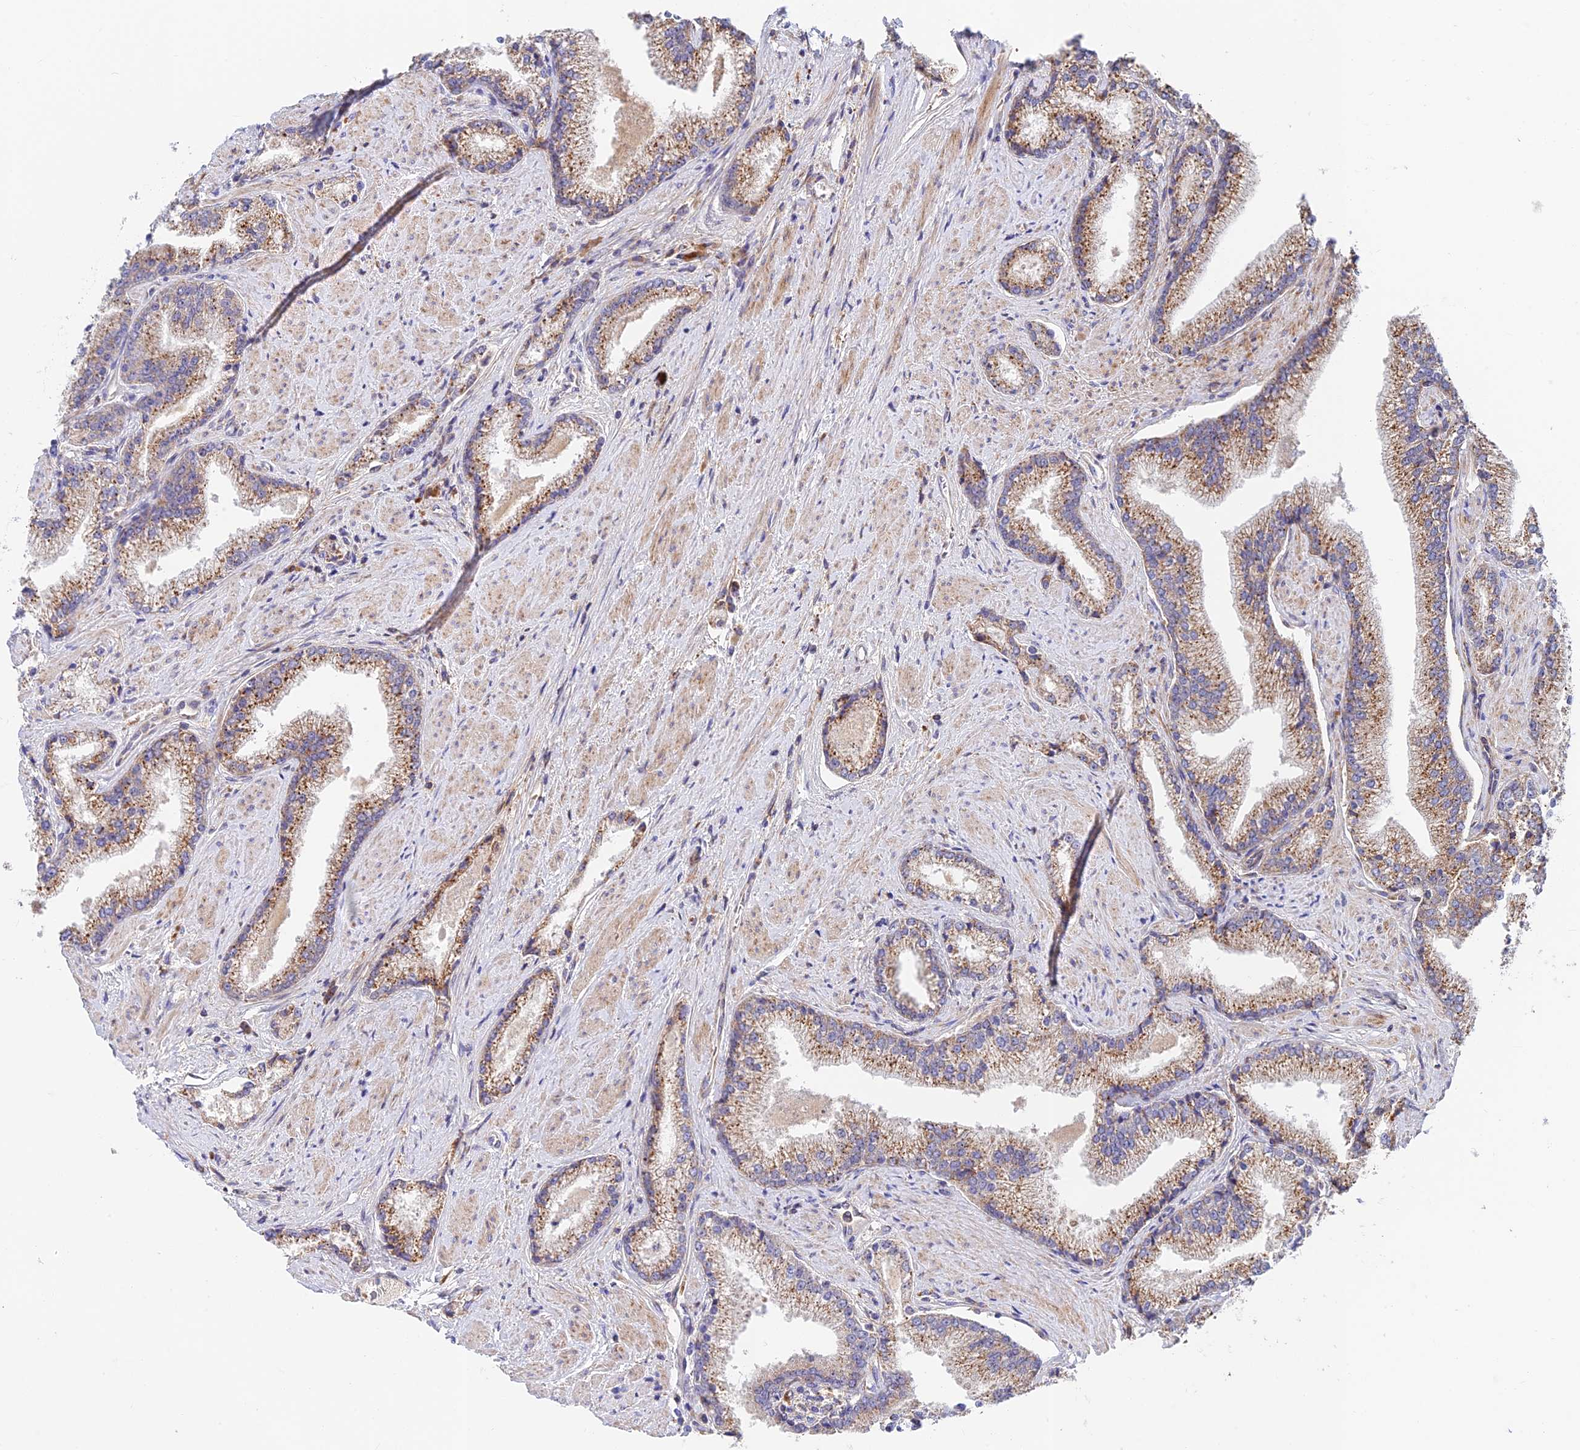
{"staining": {"intensity": "moderate", "quantity": "25%-75%", "location": "cytoplasmic/membranous"}, "tissue": "prostate cancer", "cell_type": "Tumor cells", "image_type": "cancer", "snomed": [{"axis": "morphology", "description": "Adenocarcinoma, High grade"}, {"axis": "topography", "description": "Prostate"}], "caption": "Brown immunohistochemical staining in prostate cancer reveals moderate cytoplasmic/membranous expression in approximately 25%-75% of tumor cells.", "gene": "FUOM", "patient": {"sex": "male", "age": 67}}